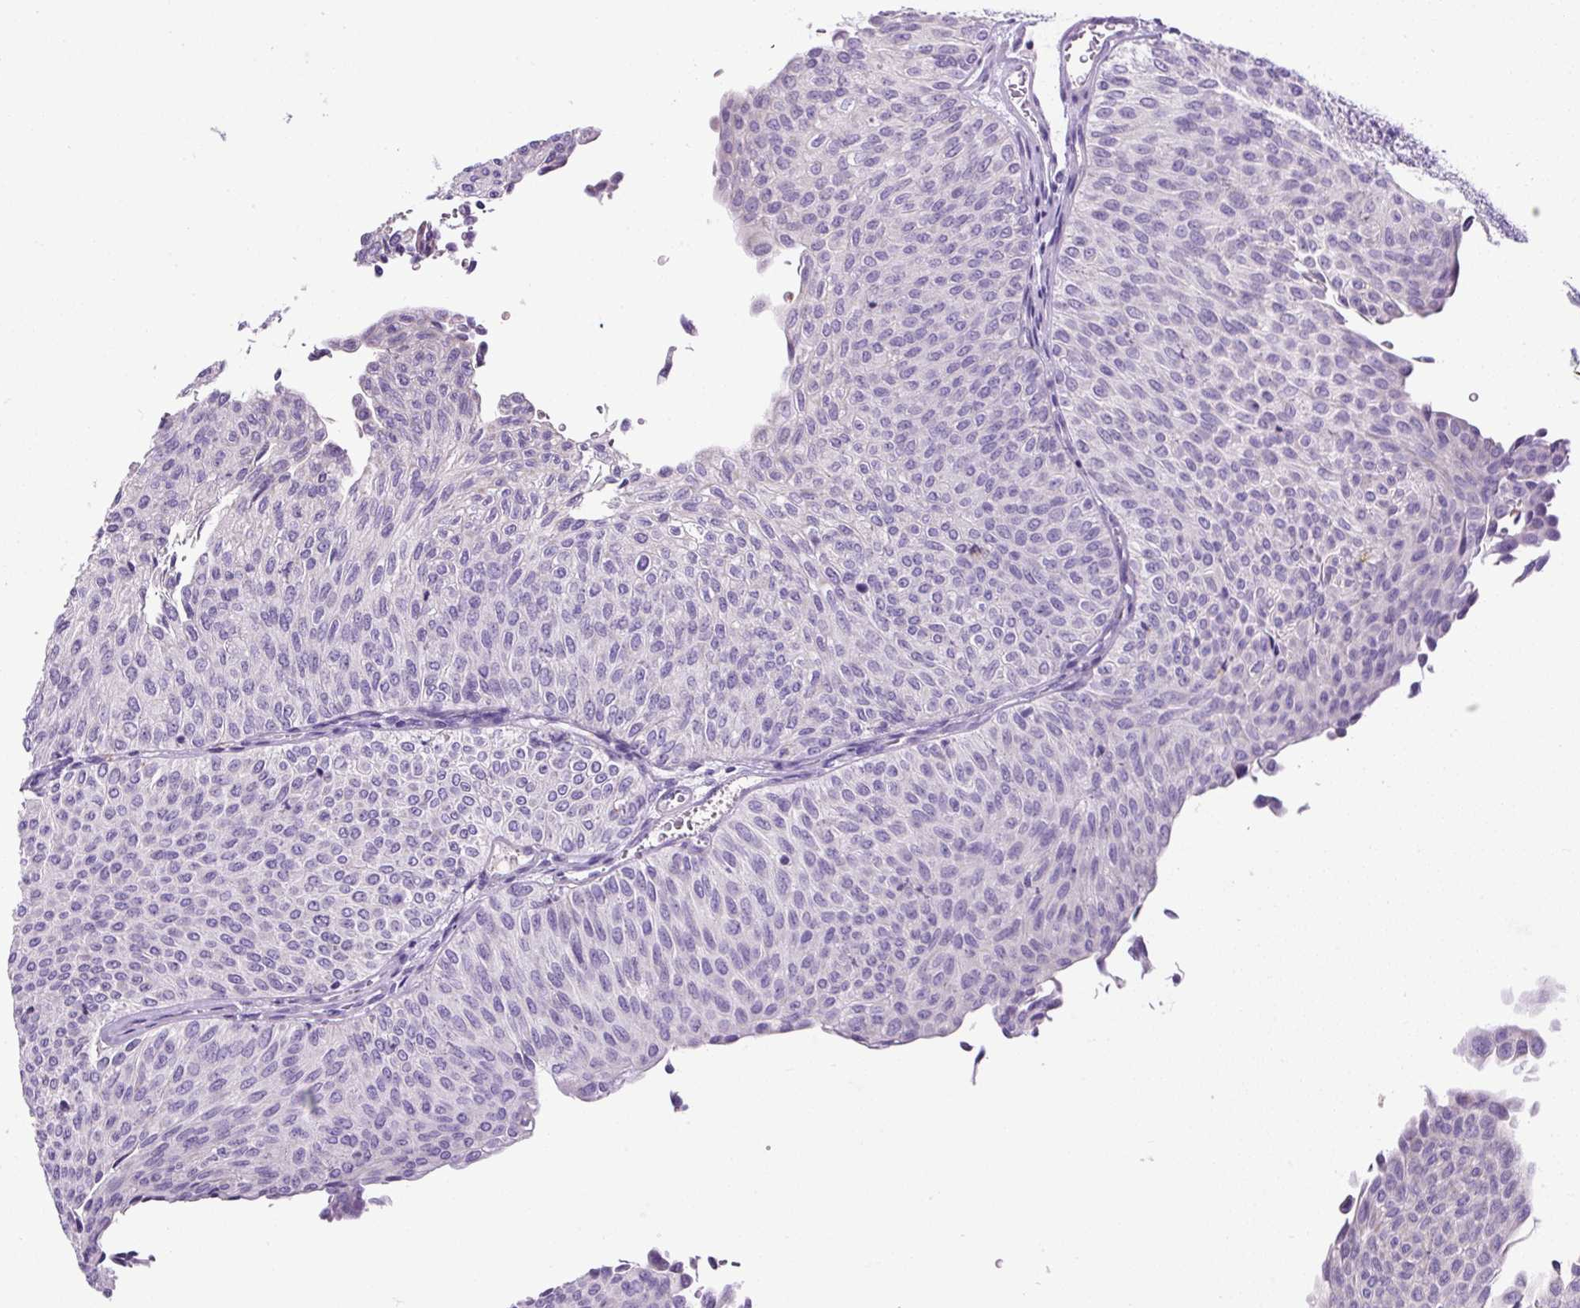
{"staining": {"intensity": "negative", "quantity": "none", "location": "none"}, "tissue": "urothelial cancer", "cell_type": "Tumor cells", "image_type": "cancer", "snomed": [{"axis": "morphology", "description": "Urothelial carcinoma, Low grade"}, {"axis": "topography", "description": "Urinary bladder"}], "caption": "Tumor cells show no significant protein staining in urothelial carcinoma (low-grade). The staining was performed using DAB (3,3'-diaminobenzidine) to visualize the protein expression in brown, while the nuclei were stained in blue with hematoxylin (Magnification: 20x).", "gene": "SP8", "patient": {"sex": "male", "age": 78}}